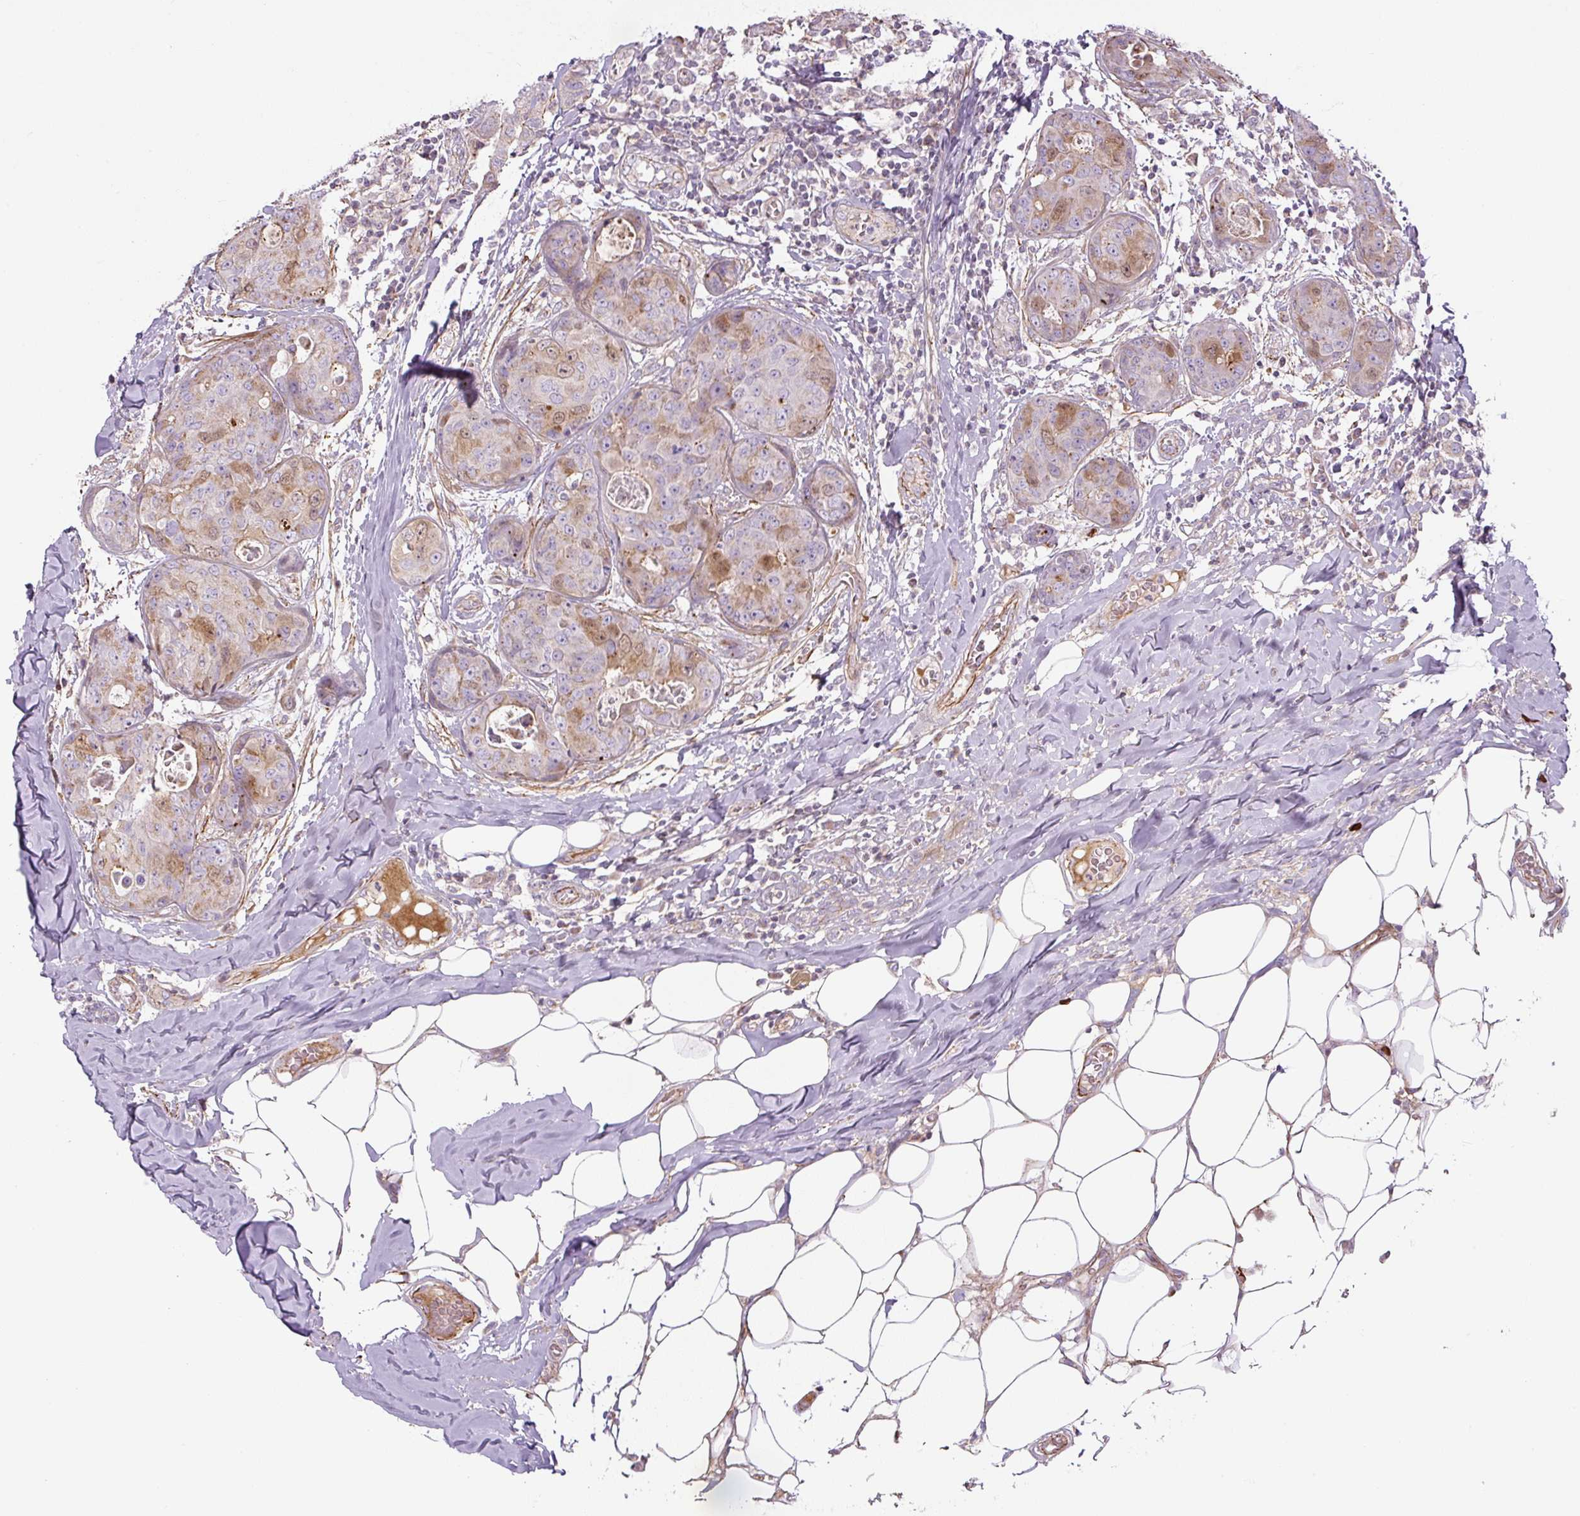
{"staining": {"intensity": "moderate", "quantity": "<25%", "location": "cytoplasmic/membranous"}, "tissue": "breast cancer", "cell_type": "Tumor cells", "image_type": "cancer", "snomed": [{"axis": "morphology", "description": "Duct carcinoma"}, {"axis": "topography", "description": "Breast"}], "caption": "Breast infiltrating ductal carcinoma tissue displays moderate cytoplasmic/membranous positivity in about <25% of tumor cells", "gene": "CCNI2", "patient": {"sex": "female", "age": 43}}